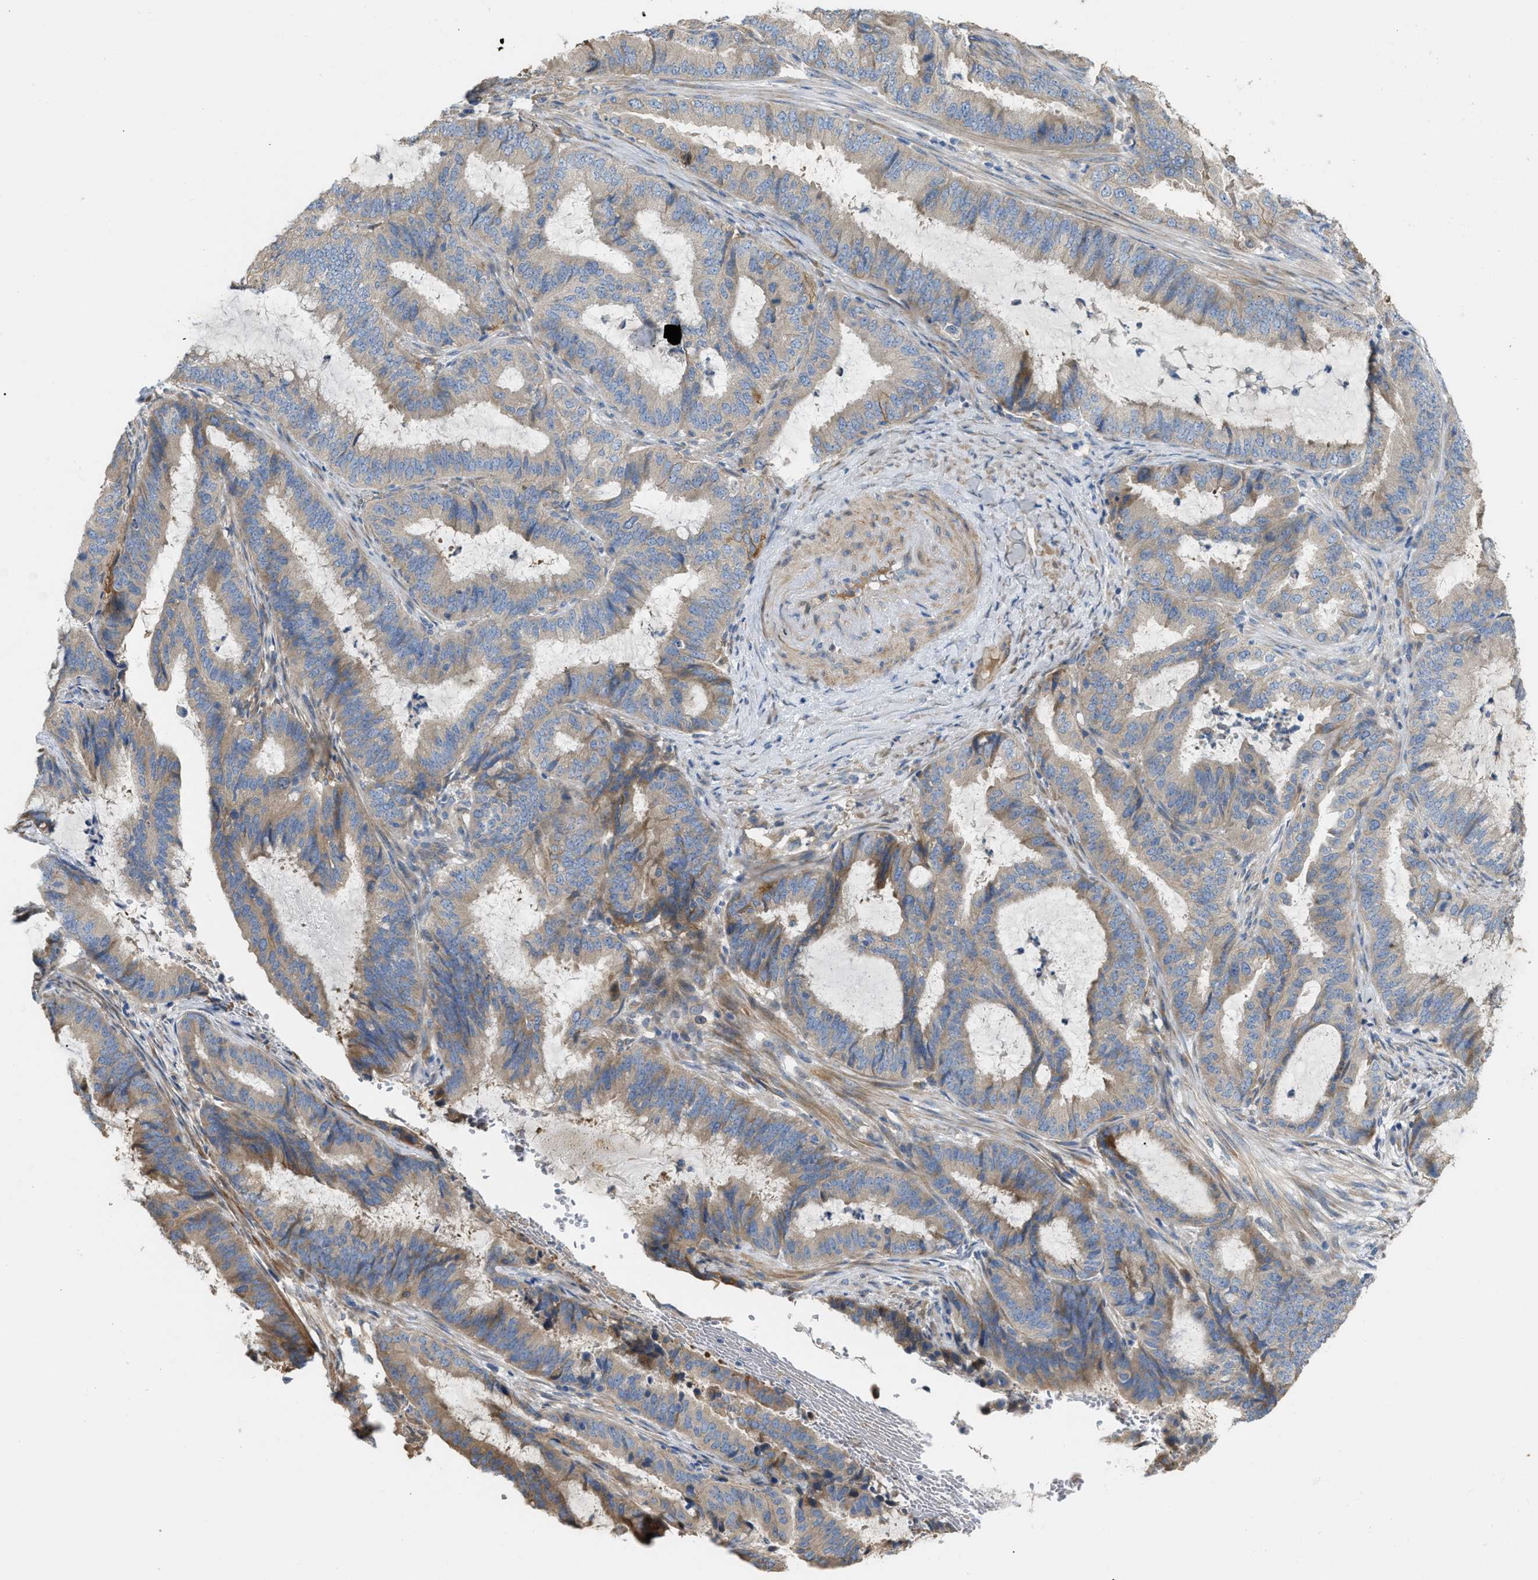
{"staining": {"intensity": "weak", "quantity": ">75%", "location": "cytoplasmic/membranous"}, "tissue": "endometrial cancer", "cell_type": "Tumor cells", "image_type": "cancer", "snomed": [{"axis": "morphology", "description": "Adenocarcinoma, NOS"}, {"axis": "topography", "description": "Endometrium"}], "caption": "A high-resolution micrograph shows immunohistochemistry staining of endometrial cancer (adenocarcinoma), which shows weak cytoplasmic/membranous positivity in about >75% of tumor cells.", "gene": "DHX58", "patient": {"sex": "female", "age": 51}}